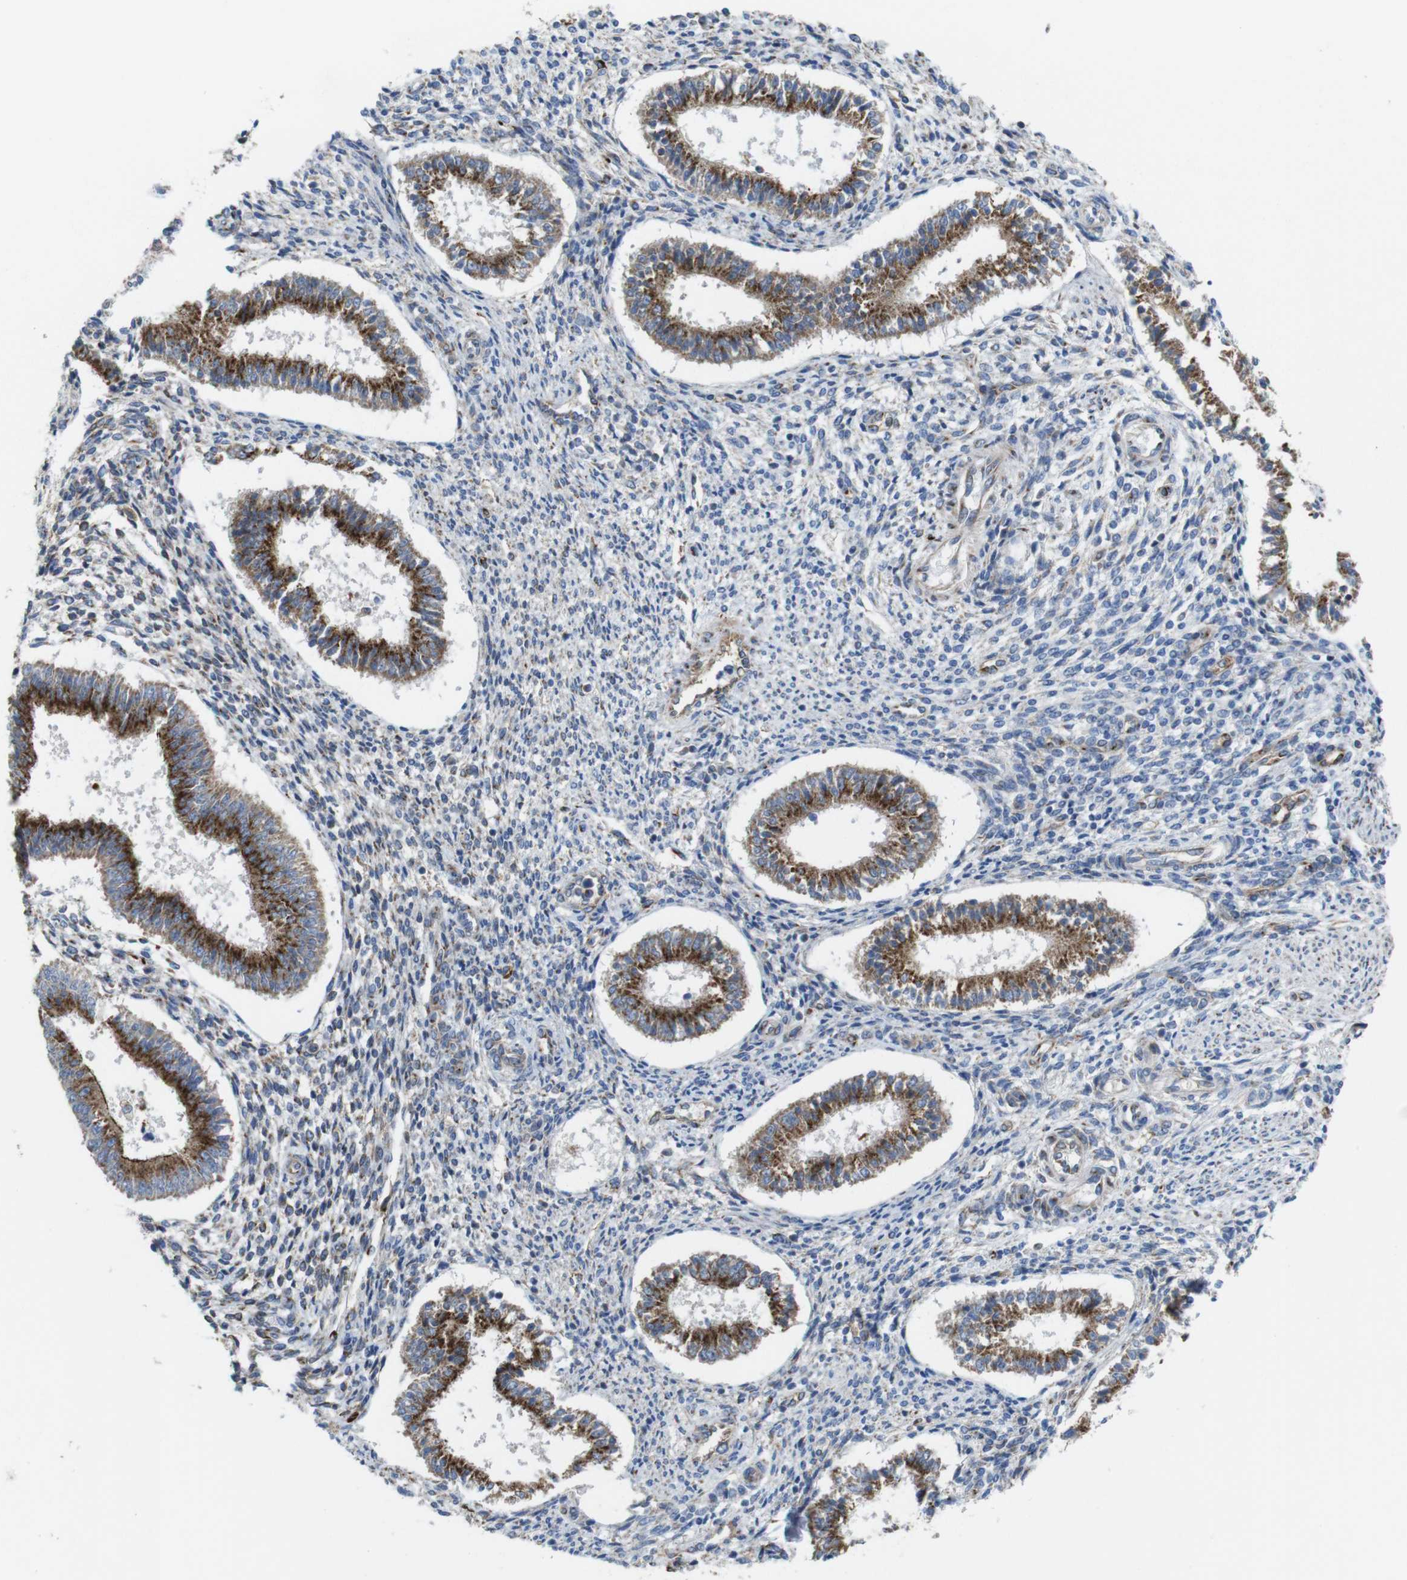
{"staining": {"intensity": "moderate", "quantity": "25%-75%", "location": "cytoplasmic/membranous"}, "tissue": "endometrium", "cell_type": "Cells in endometrial stroma", "image_type": "normal", "snomed": [{"axis": "morphology", "description": "Normal tissue, NOS"}, {"axis": "topography", "description": "Endometrium"}], "caption": "Immunohistochemical staining of normal endometrium exhibits moderate cytoplasmic/membranous protein staining in about 25%-75% of cells in endometrial stroma.", "gene": "EFCAB14", "patient": {"sex": "female", "age": 35}}